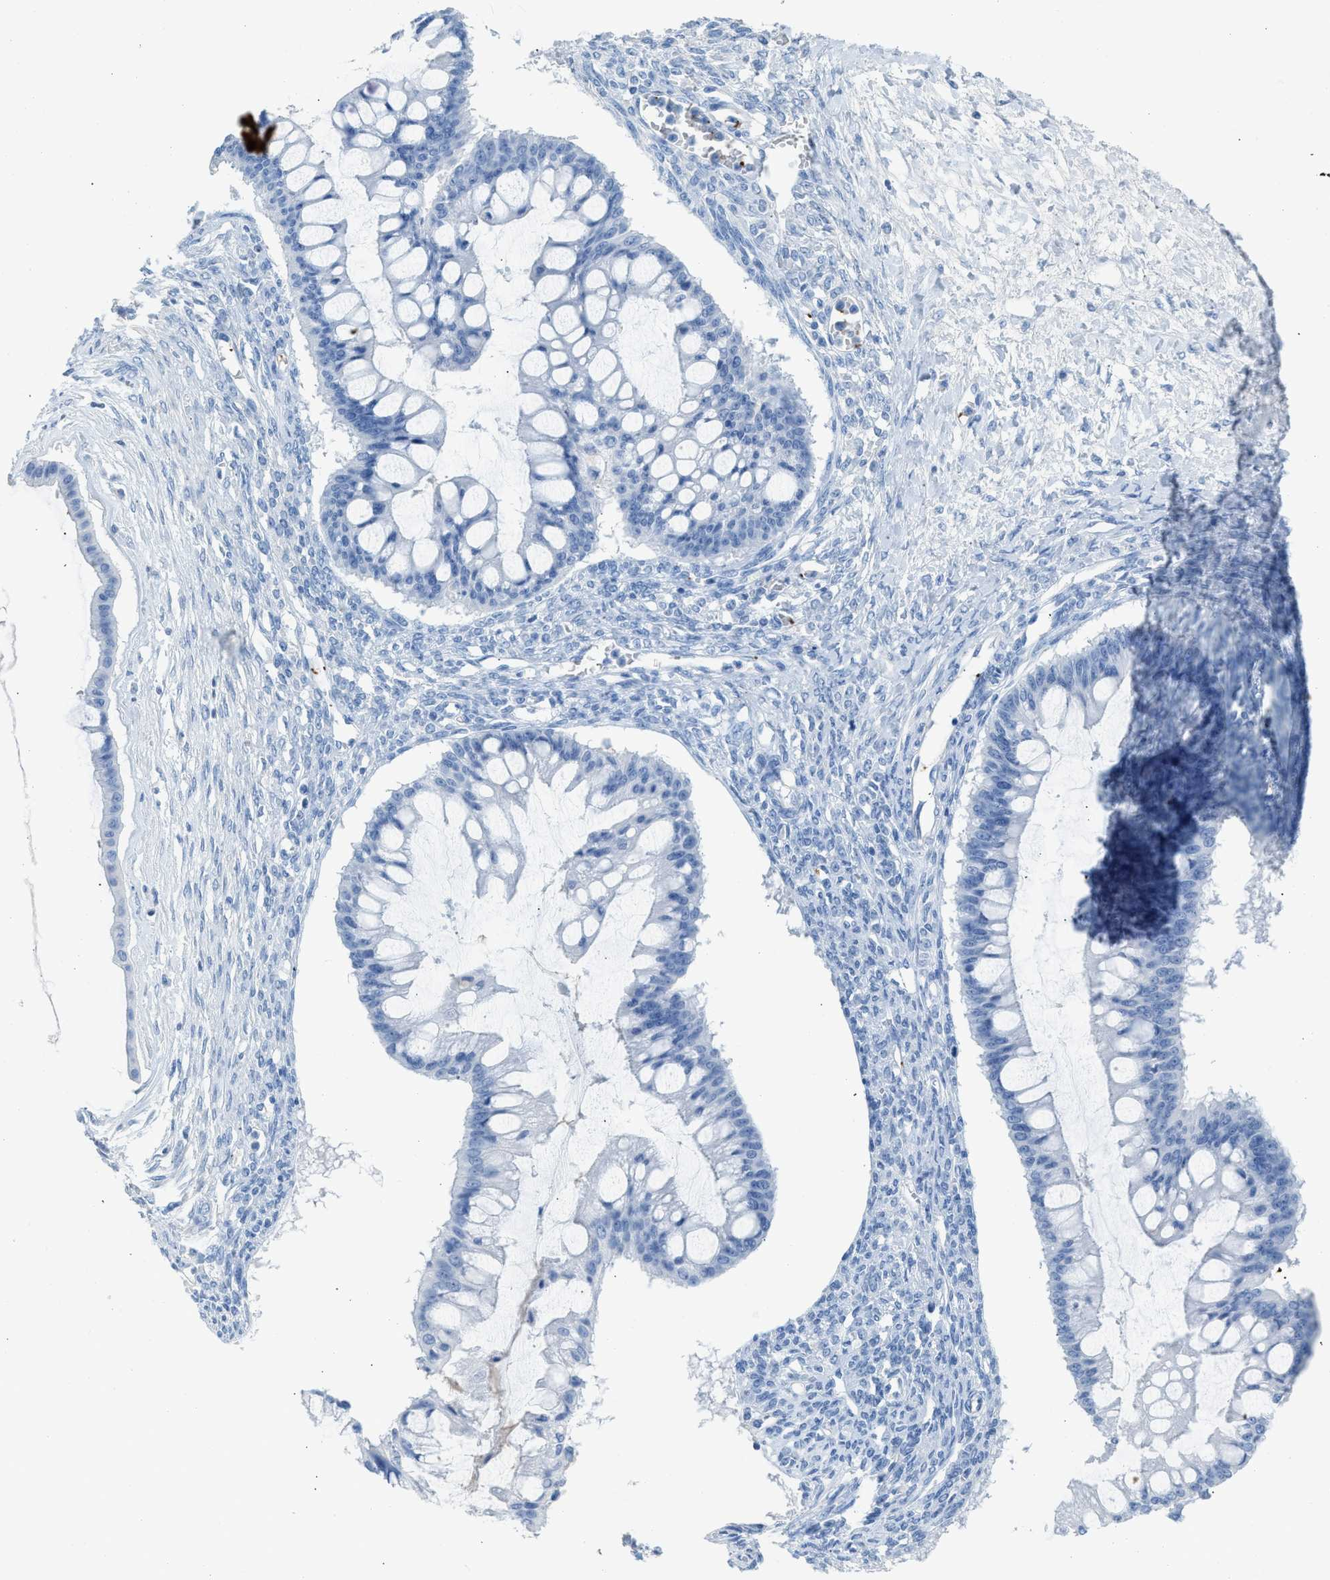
{"staining": {"intensity": "negative", "quantity": "none", "location": "none"}, "tissue": "ovarian cancer", "cell_type": "Tumor cells", "image_type": "cancer", "snomed": [{"axis": "morphology", "description": "Cystadenocarcinoma, mucinous, NOS"}, {"axis": "topography", "description": "Ovary"}], "caption": "Immunohistochemical staining of human ovarian cancer displays no significant positivity in tumor cells.", "gene": "FAIM2", "patient": {"sex": "female", "age": 73}}